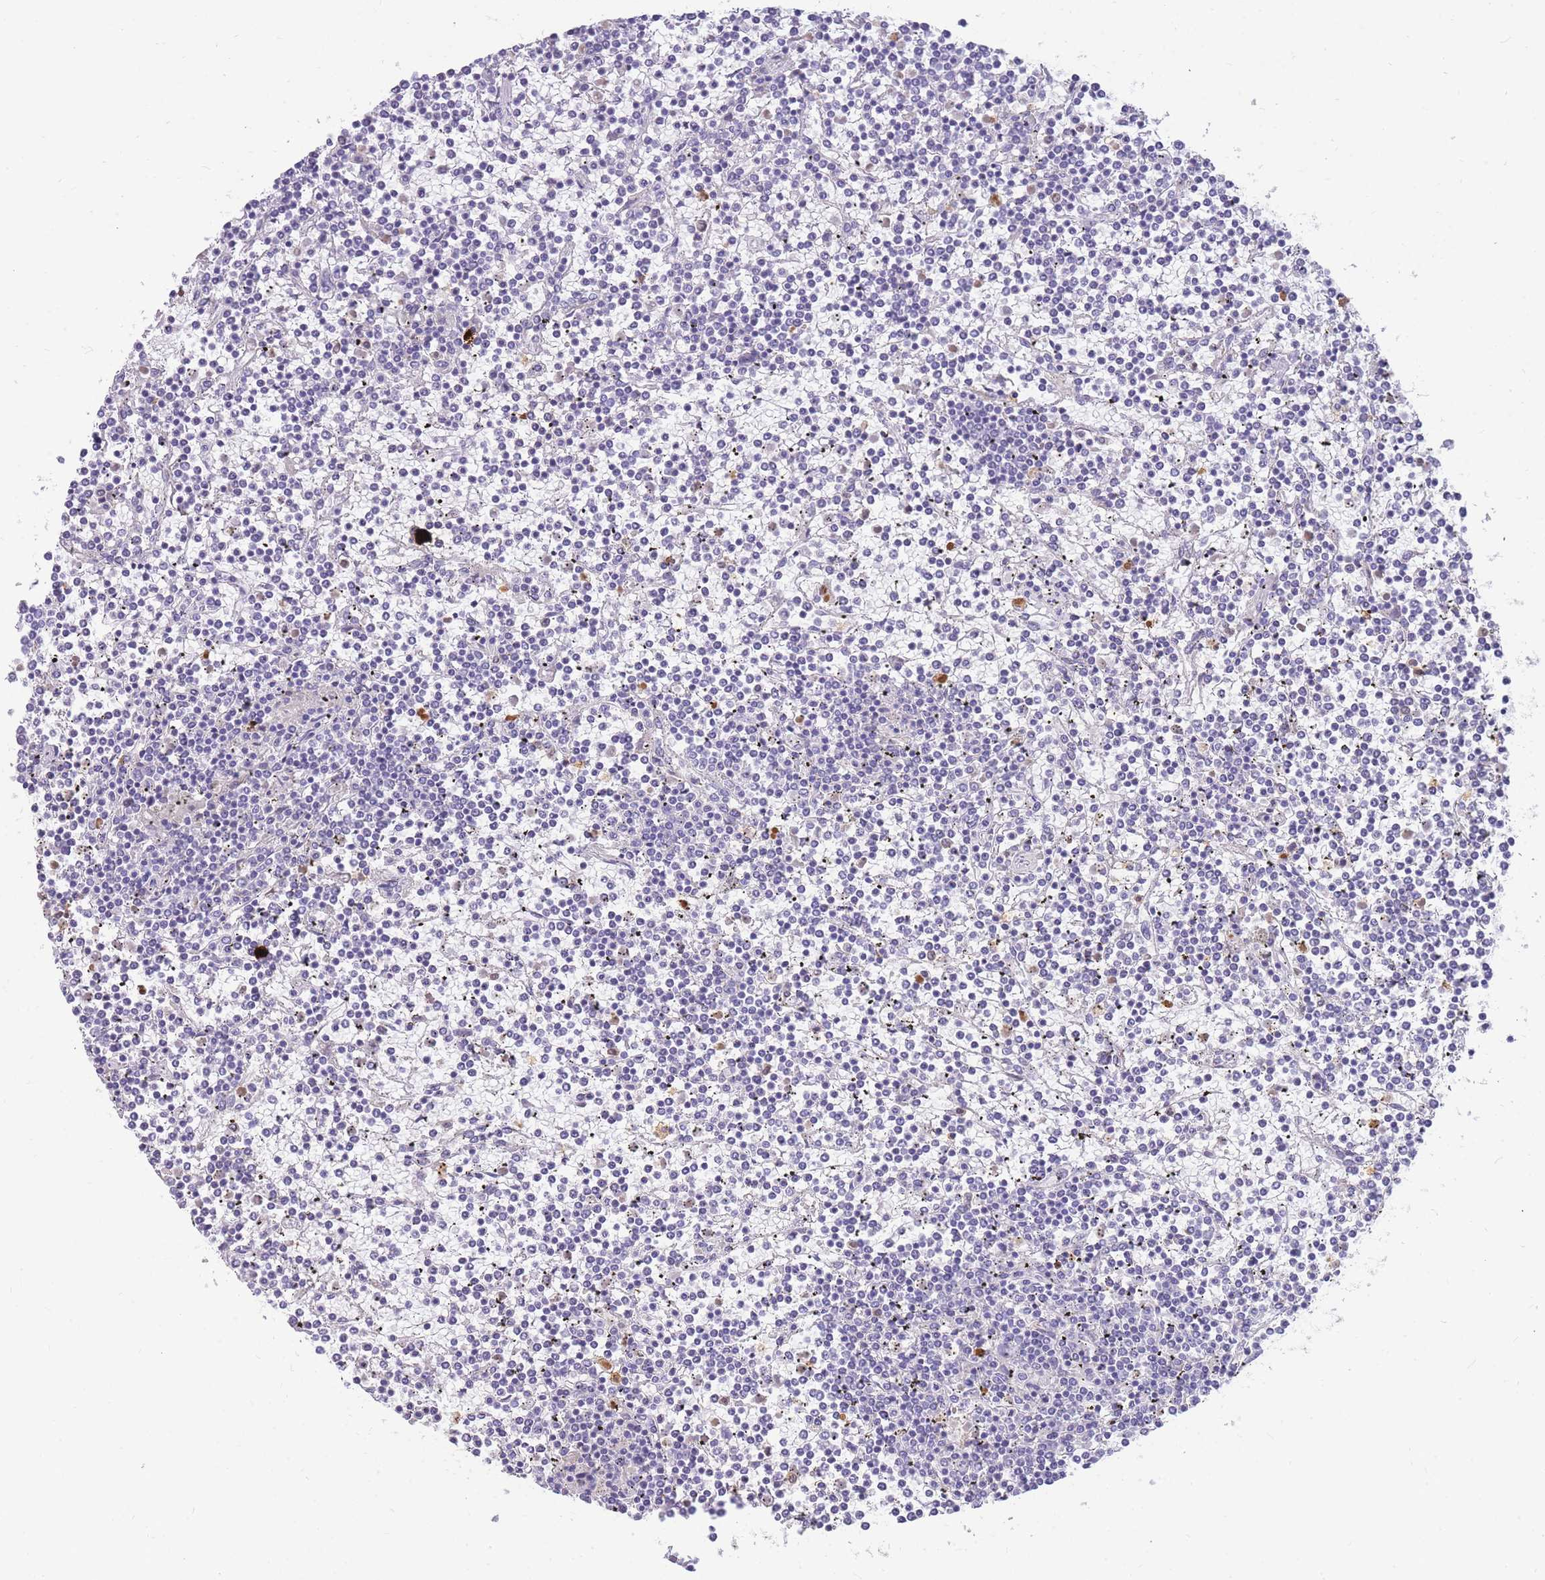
{"staining": {"intensity": "negative", "quantity": "none", "location": "none"}, "tissue": "lymphoma", "cell_type": "Tumor cells", "image_type": "cancer", "snomed": [{"axis": "morphology", "description": "Malignant lymphoma, non-Hodgkin's type, Low grade"}, {"axis": "topography", "description": "Spleen"}], "caption": "Lymphoma stained for a protein using IHC exhibits no staining tumor cells.", "gene": "TPSAB1", "patient": {"sex": "female", "age": 19}}